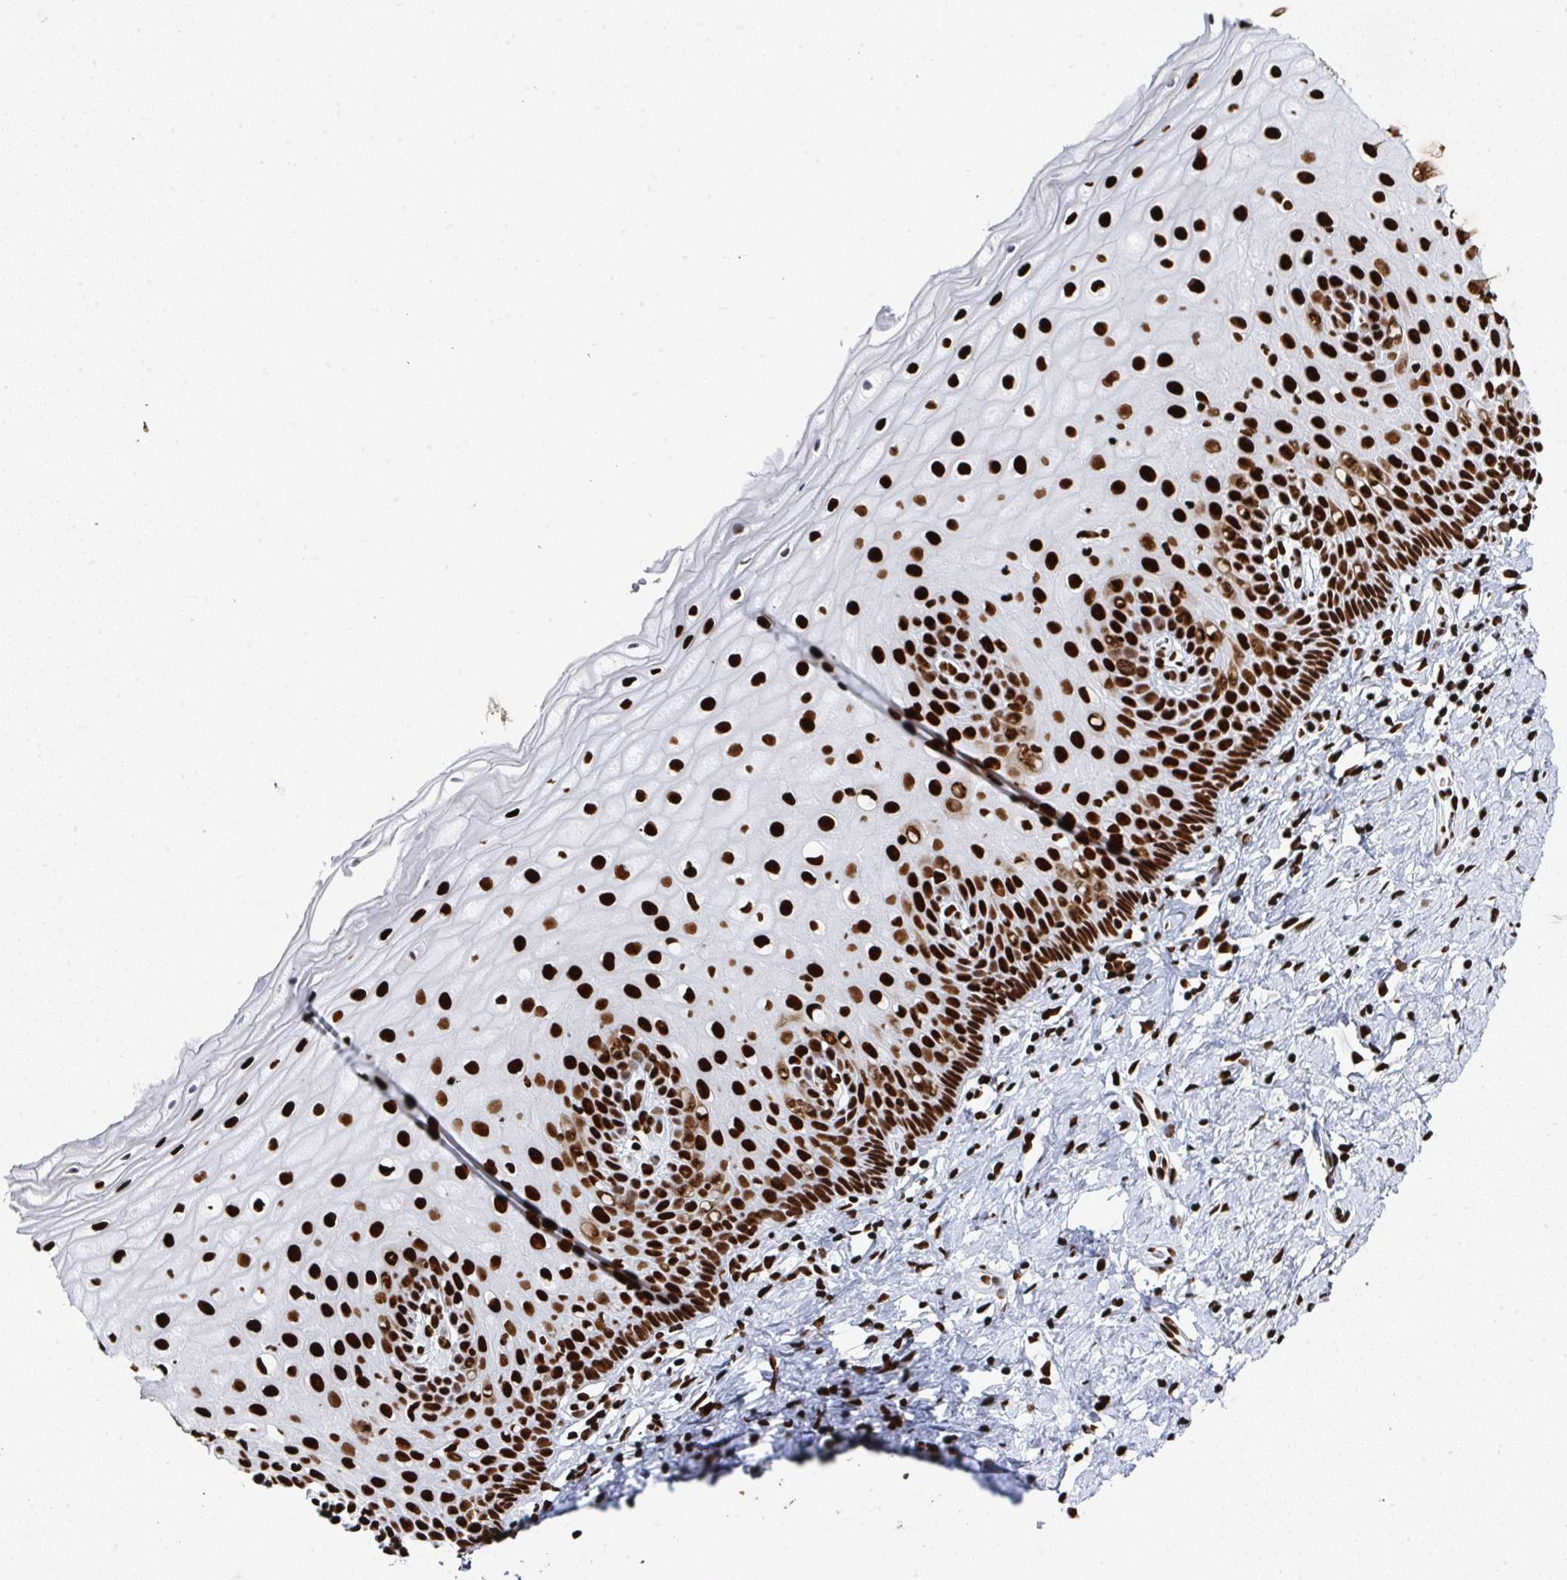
{"staining": {"intensity": "strong", "quantity": ">75%", "location": "nuclear"}, "tissue": "cervix", "cell_type": "Glandular cells", "image_type": "normal", "snomed": [{"axis": "morphology", "description": "Normal tissue, NOS"}, {"axis": "topography", "description": "Cervix"}], "caption": "DAB (3,3'-diaminobenzidine) immunohistochemical staining of benign human cervix reveals strong nuclear protein positivity in approximately >75% of glandular cells.", "gene": "GAR1", "patient": {"sex": "female", "age": 37}}